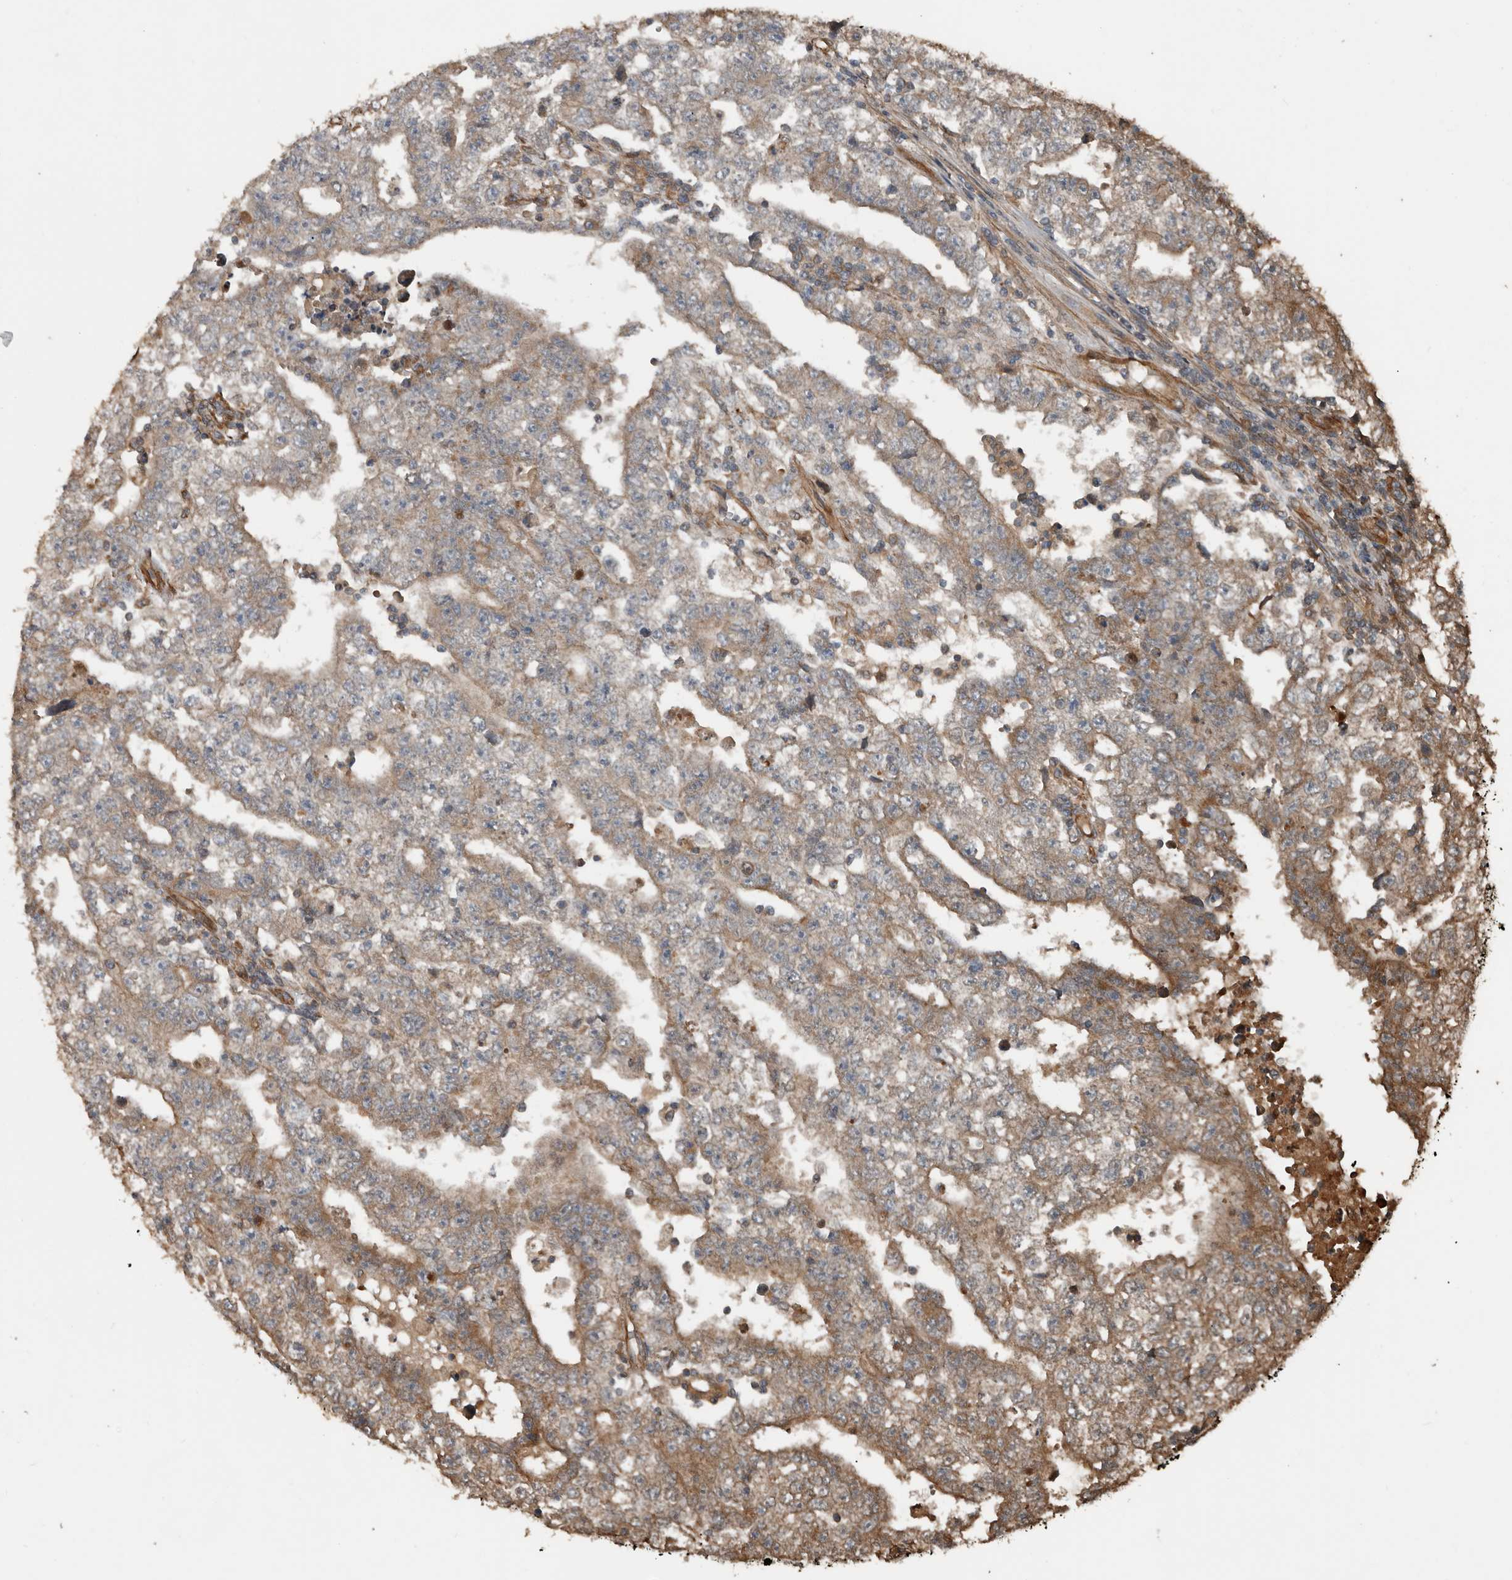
{"staining": {"intensity": "moderate", "quantity": "25%-75%", "location": "cytoplasmic/membranous"}, "tissue": "testis cancer", "cell_type": "Tumor cells", "image_type": "cancer", "snomed": [{"axis": "morphology", "description": "Carcinoma, Embryonal, NOS"}, {"axis": "topography", "description": "Testis"}], "caption": "IHC micrograph of neoplastic tissue: testis embryonal carcinoma stained using immunohistochemistry demonstrates medium levels of moderate protein expression localized specifically in the cytoplasmic/membranous of tumor cells, appearing as a cytoplasmic/membranous brown color.", "gene": "YOD1", "patient": {"sex": "male", "age": 25}}